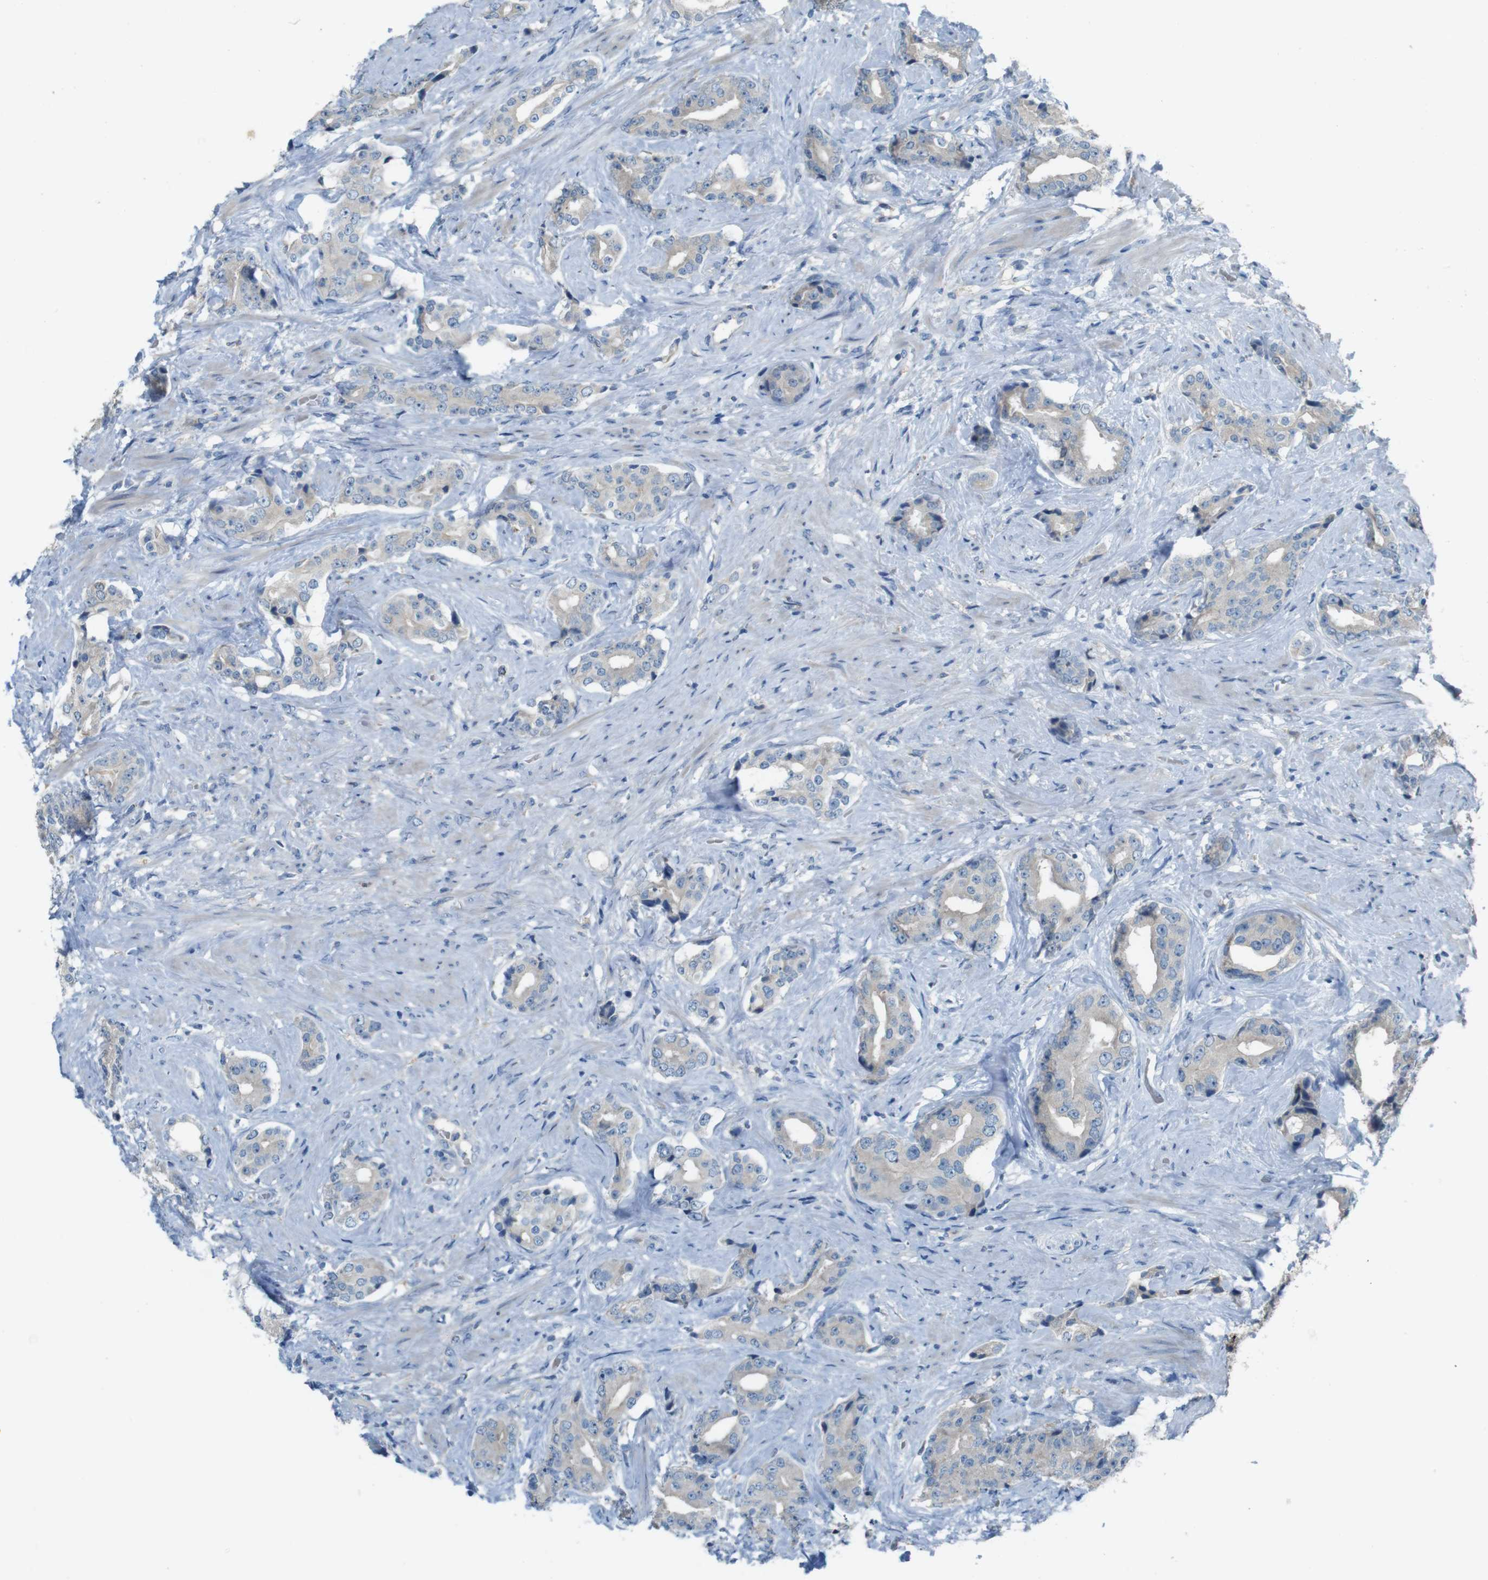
{"staining": {"intensity": "weak", "quantity": ">75%", "location": "cytoplasmic/membranous"}, "tissue": "prostate cancer", "cell_type": "Tumor cells", "image_type": "cancer", "snomed": [{"axis": "morphology", "description": "Adenocarcinoma, High grade"}, {"axis": "topography", "description": "Prostate"}], "caption": "A micrograph of prostate cancer stained for a protein demonstrates weak cytoplasmic/membranous brown staining in tumor cells.", "gene": "MOGAT3", "patient": {"sex": "male", "age": 71}}